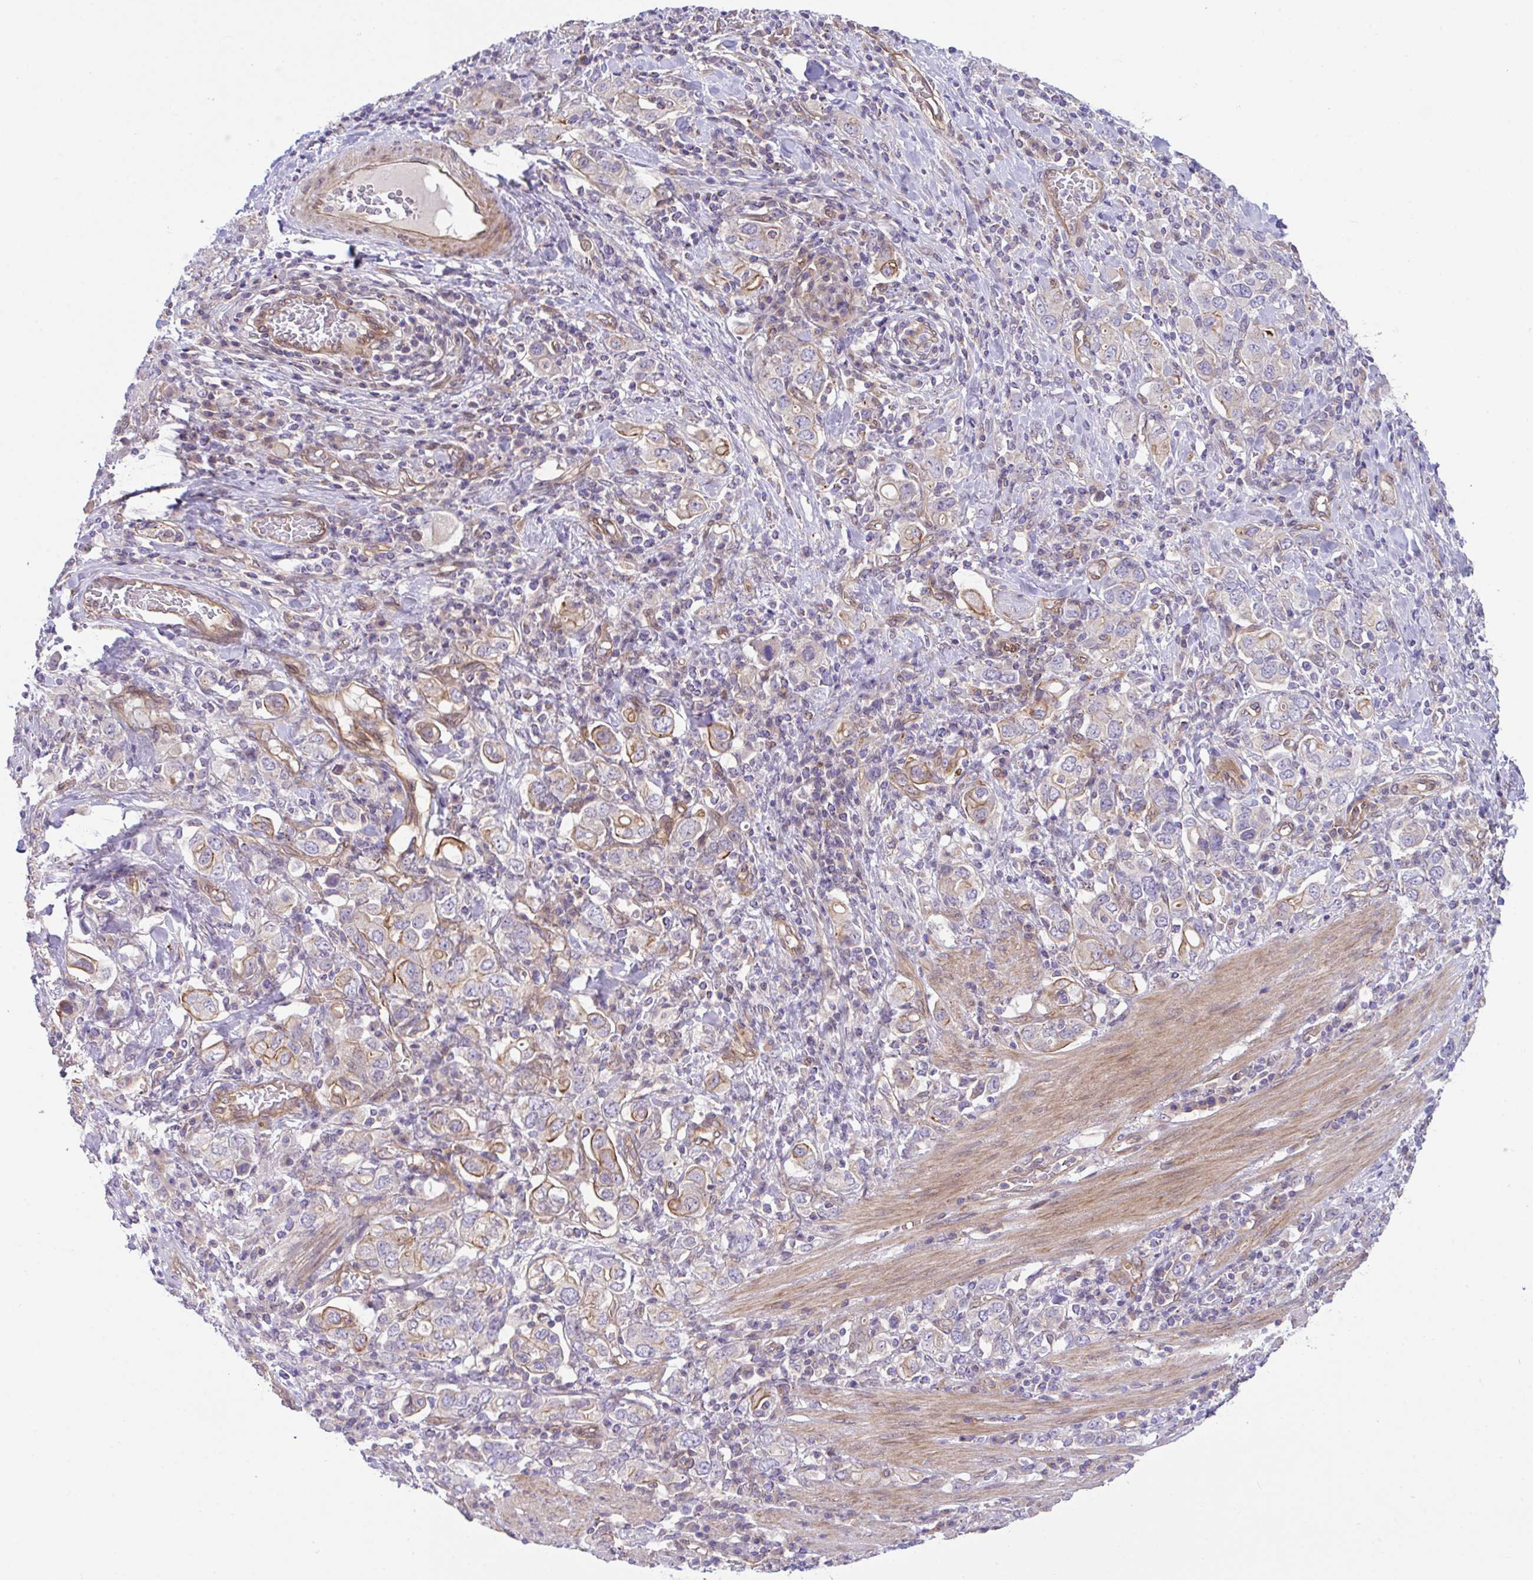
{"staining": {"intensity": "moderate", "quantity": "<25%", "location": "cytoplasmic/membranous"}, "tissue": "stomach cancer", "cell_type": "Tumor cells", "image_type": "cancer", "snomed": [{"axis": "morphology", "description": "Adenocarcinoma, NOS"}, {"axis": "topography", "description": "Stomach, upper"}, {"axis": "topography", "description": "Stomach"}], "caption": "Protein expression analysis of stomach adenocarcinoma displays moderate cytoplasmic/membranous positivity in about <25% of tumor cells.", "gene": "ZBED3", "patient": {"sex": "male", "age": 62}}